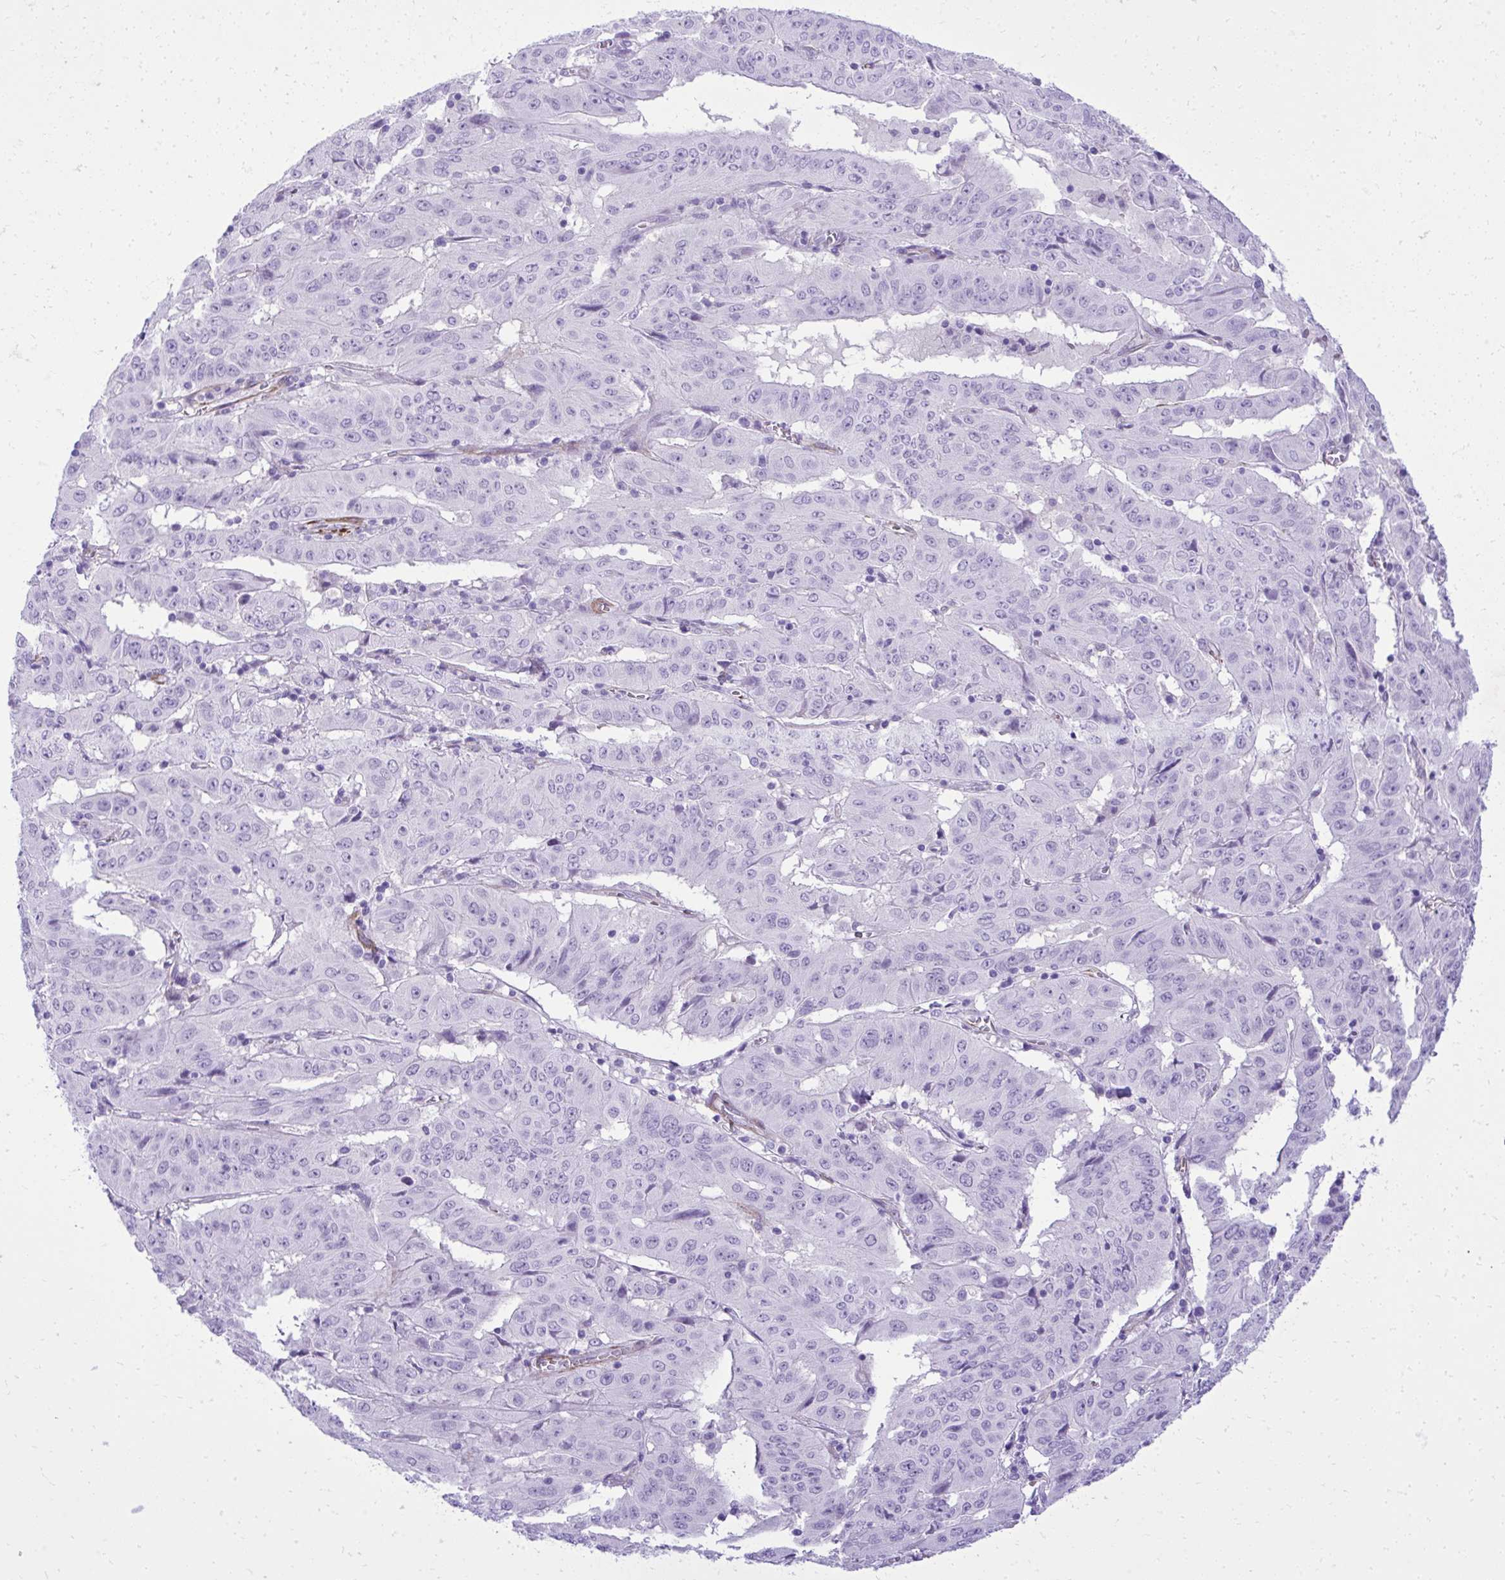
{"staining": {"intensity": "negative", "quantity": "none", "location": "none"}, "tissue": "pancreatic cancer", "cell_type": "Tumor cells", "image_type": "cancer", "snomed": [{"axis": "morphology", "description": "Adenocarcinoma, NOS"}, {"axis": "topography", "description": "Pancreas"}], "caption": "High power microscopy photomicrograph of an immunohistochemistry (IHC) photomicrograph of pancreatic cancer, revealing no significant positivity in tumor cells.", "gene": "PITPNM3", "patient": {"sex": "male", "age": 63}}